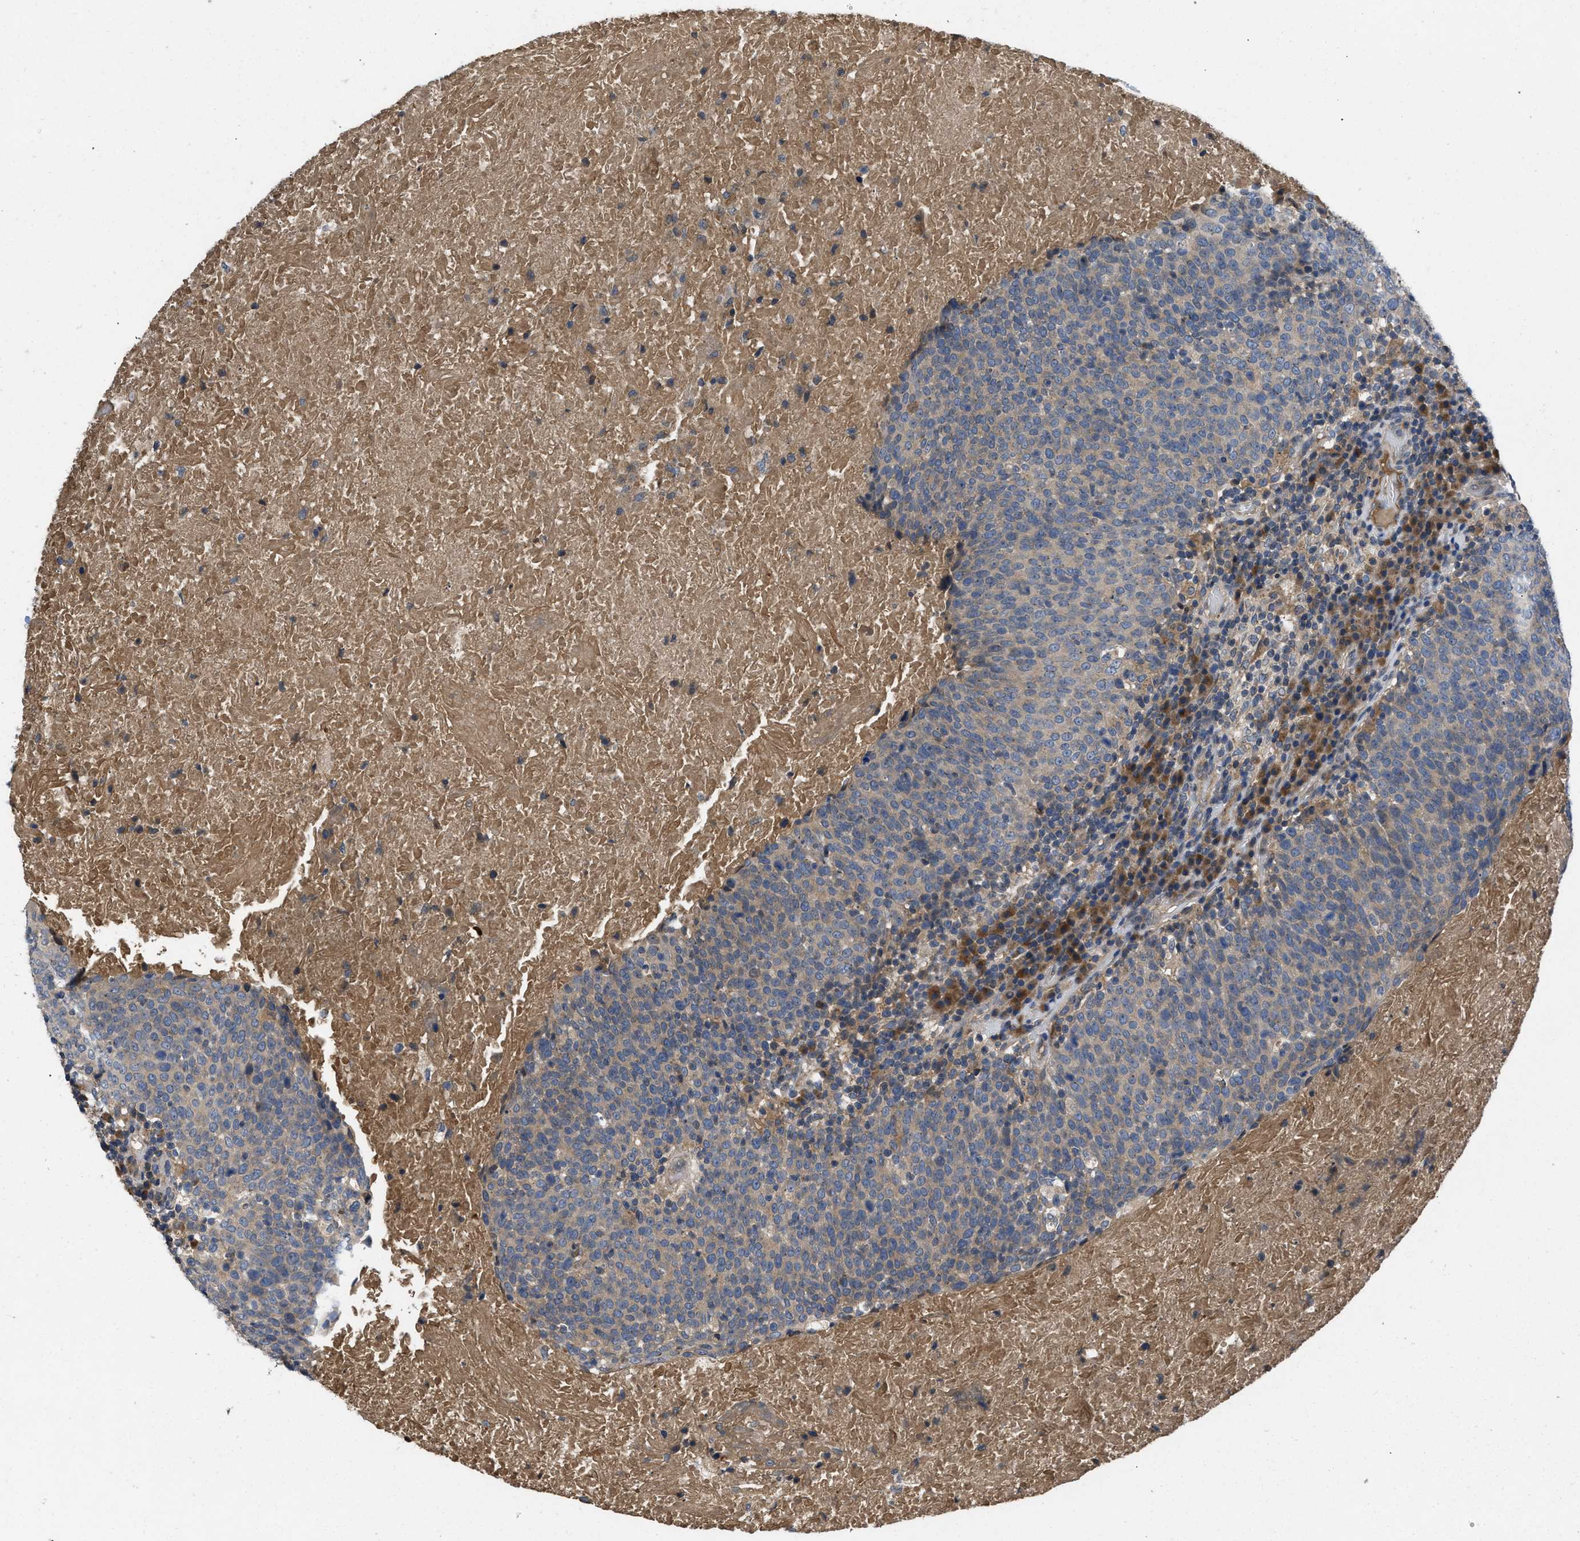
{"staining": {"intensity": "weak", "quantity": ">75%", "location": "cytoplasmic/membranous"}, "tissue": "head and neck cancer", "cell_type": "Tumor cells", "image_type": "cancer", "snomed": [{"axis": "morphology", "description": "Squamous cell carcinoma, NOS"}, {"axis": "morphology", "description": "Squamous cell carcinoma, metastatic, NOS"}, {"axis": "topography", "description": "Lymph node"}, {"axis": "topography", "description": "Head-Neck"}], "caption": "Head and neck cancer stained with immunohistochemistry (IHC) exhibits weak cytoplasmic/membranous staining in approximately >75% of tumor cells.", "gene": "VPS4A", "patient": {"sex": "male", "age": 62}}